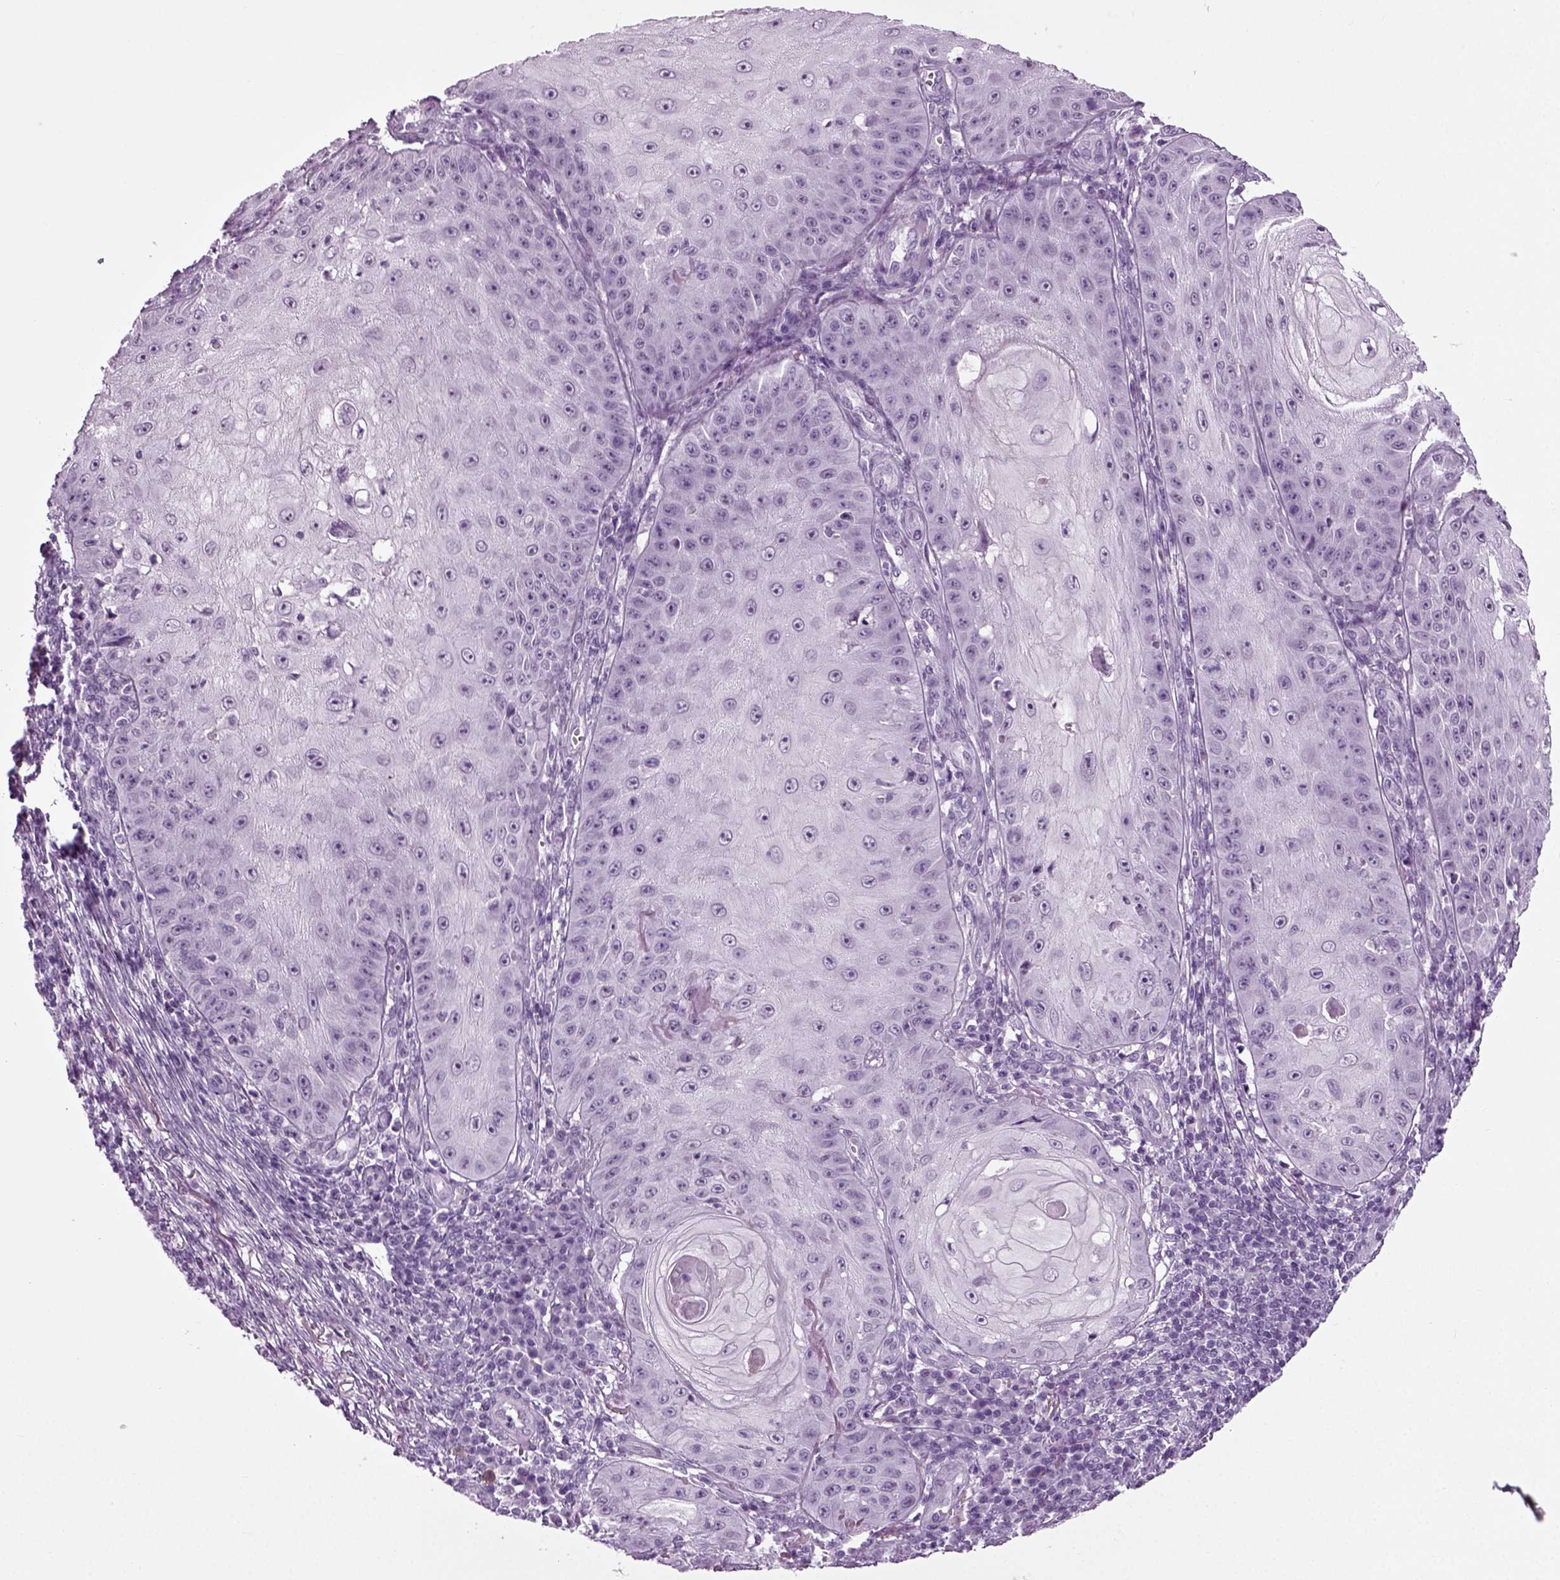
{"staining": {"intensity": "negative", "quantity": "none", "location": "none"}, "tissue": "skin cancer", "cell_type": "Tumor cells", "image_type": "cancer", "snomed": [{"axis": "morphology", "description": "Squamous cell carcinoma, NOS"}, {"axis": "topography", "description": "Skin"}], "caption": "Tumor cells show no significant staining in skin squamous cell carcinoma.", "gene": "ZC2HC1C", "patient": {"sex": "male", "age": 70}}